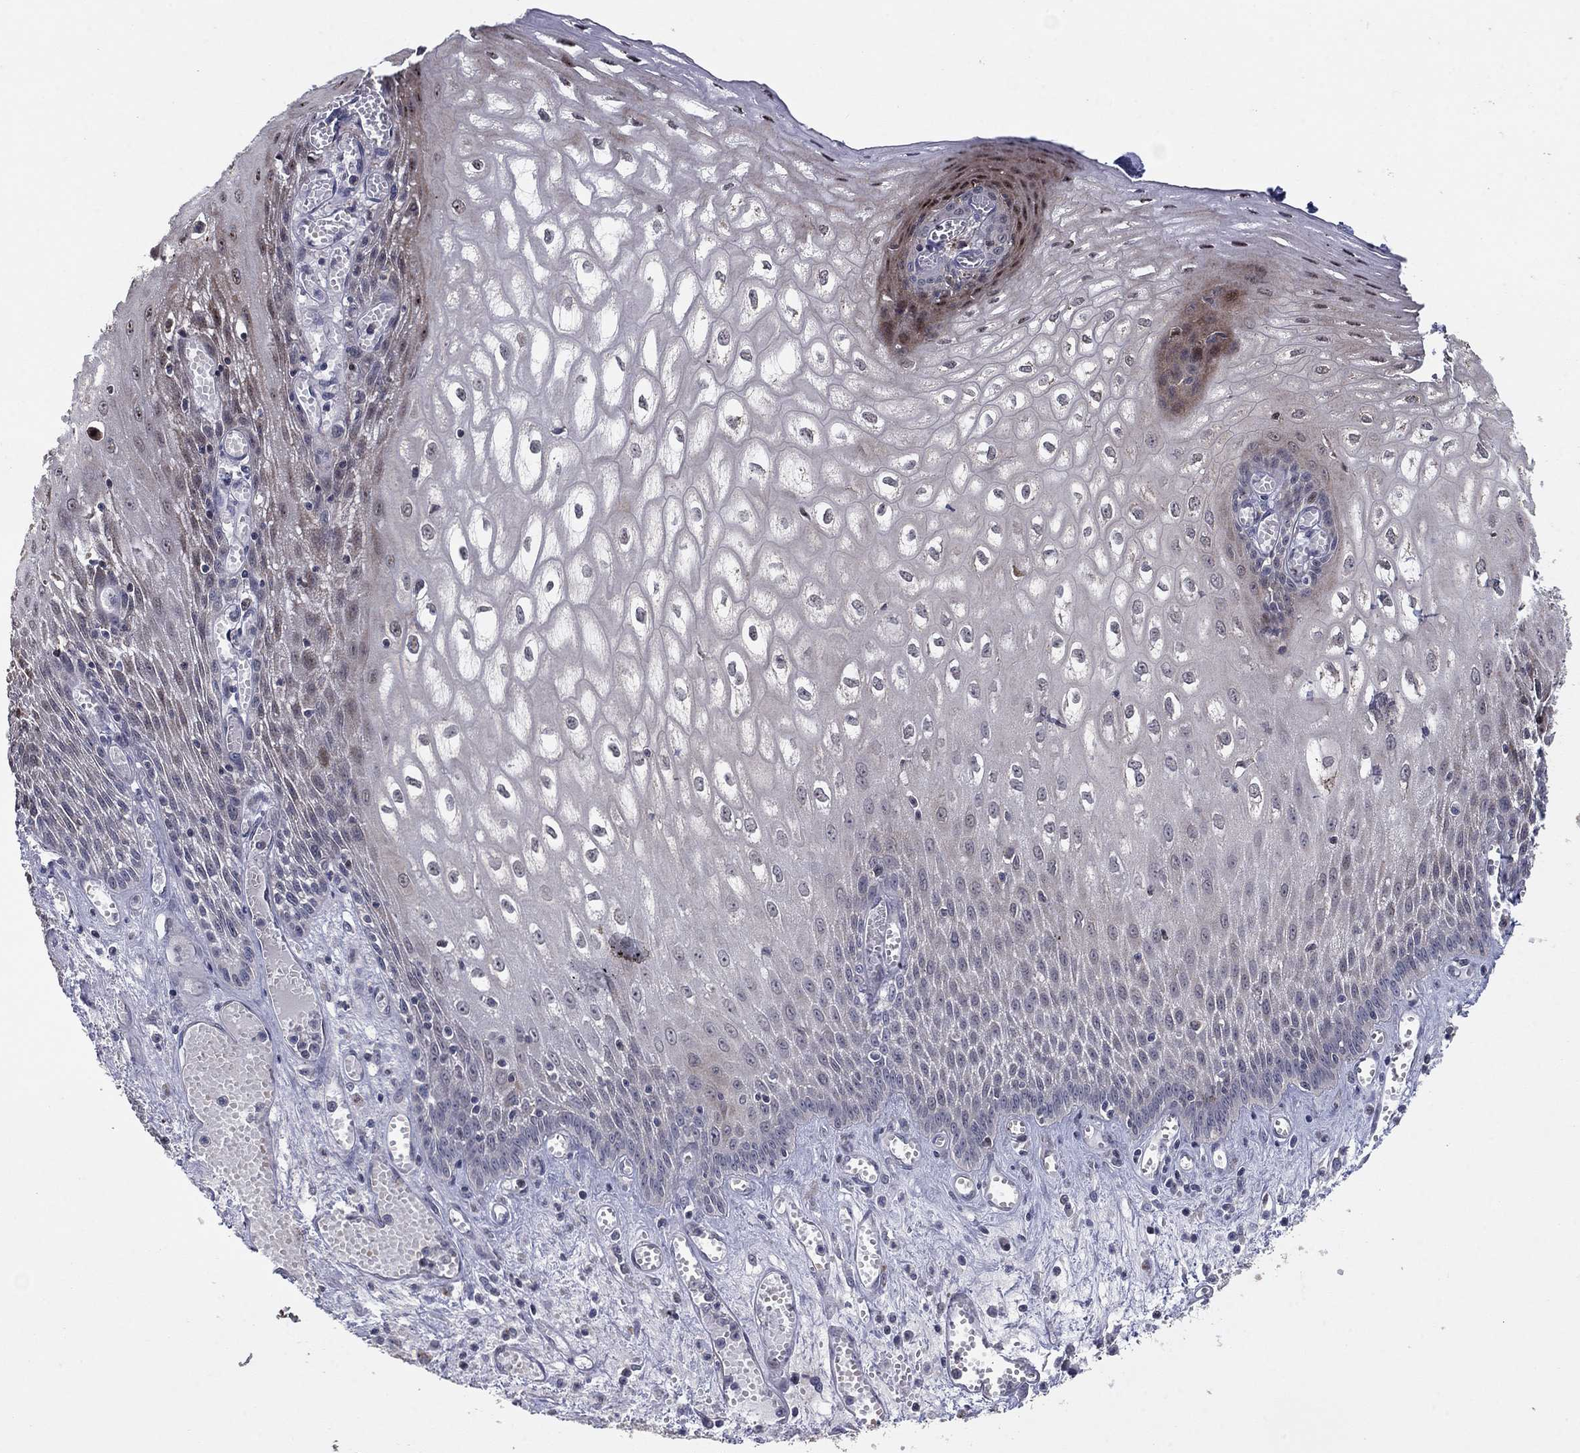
{"staining": {"intensity": "weak", "quantity": "25%-75%", "location": "cytoplasmic/membranous"}, "tissue": "esophagus", "cell_type": "Squamous epithelial cells", "image_type": "normal", "snomed": [{"axis": "morphology", "description": "Normal tissue, NOS"}, {"axis": "topography", "description": "Esophagus"}], "caption": "Brown immunohistochemical staining in normal esophagus displays weak cytoplasmic/membranous expression in approximately 25%-75% of squamous epithelial cells.", "gene": "LPCAT4", "patient": {"sex": "male", "age": 58}}